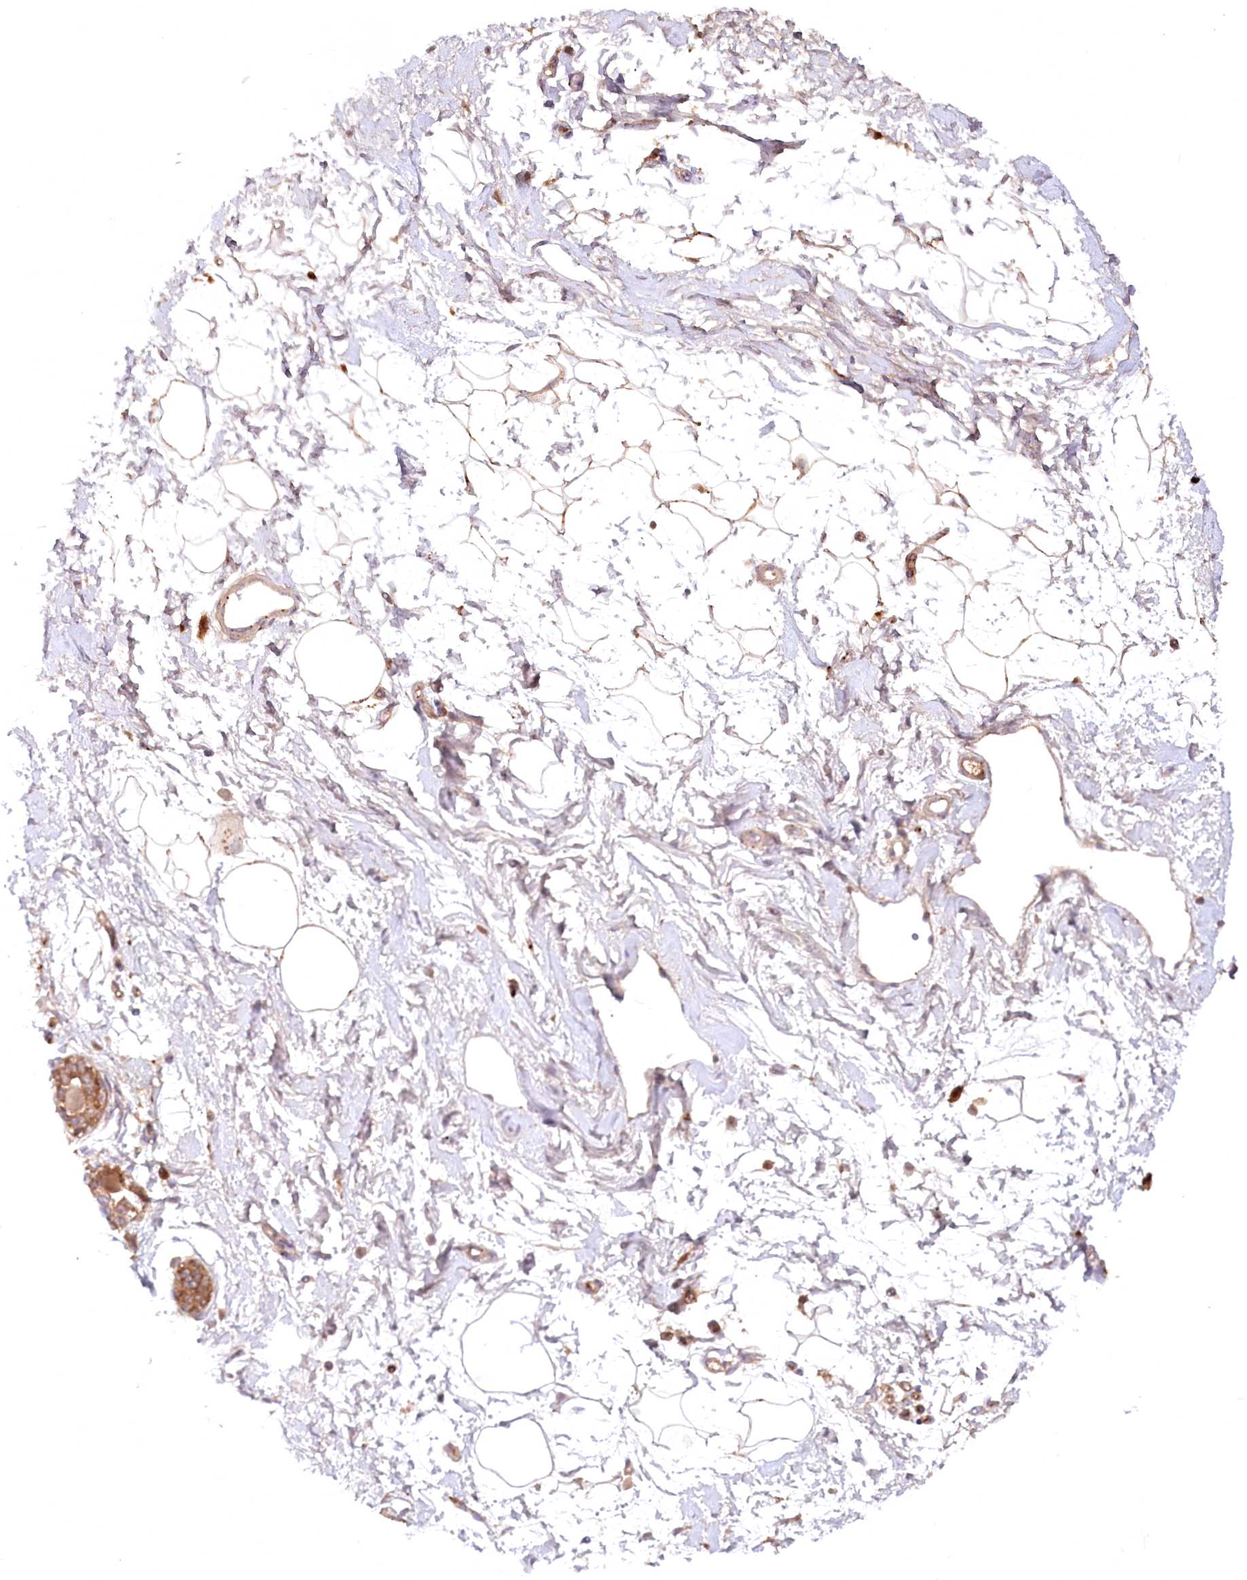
{"staining": {"intensity": "weak", "quantity": "25%-75%", "location": "cytoplasmic/membranous"}, "tissue": "breast", "cell_type": "Adipocytes", "image_type": "normal", "snomed": [{"axis": "morphology", "description": "Normal tissue, NOS"}, {"axis": "topography", "description": "Breast"}], "caption": "Immunohistochemistry staining of normal breast, which displays low levels of weak cytoplasmic/membranous positivity in approximately 25%-75% of adipocytes indicating weak cytoplasmic/membranous protein expression. The staining was performed using DAB (3,3'-diaminobenzidine) (brown) for protein detection and nuclei were counterstained in hematoxylin (blue).", "gene": "PSAPL1", "patient": {"sex": "female", "age": 45}}